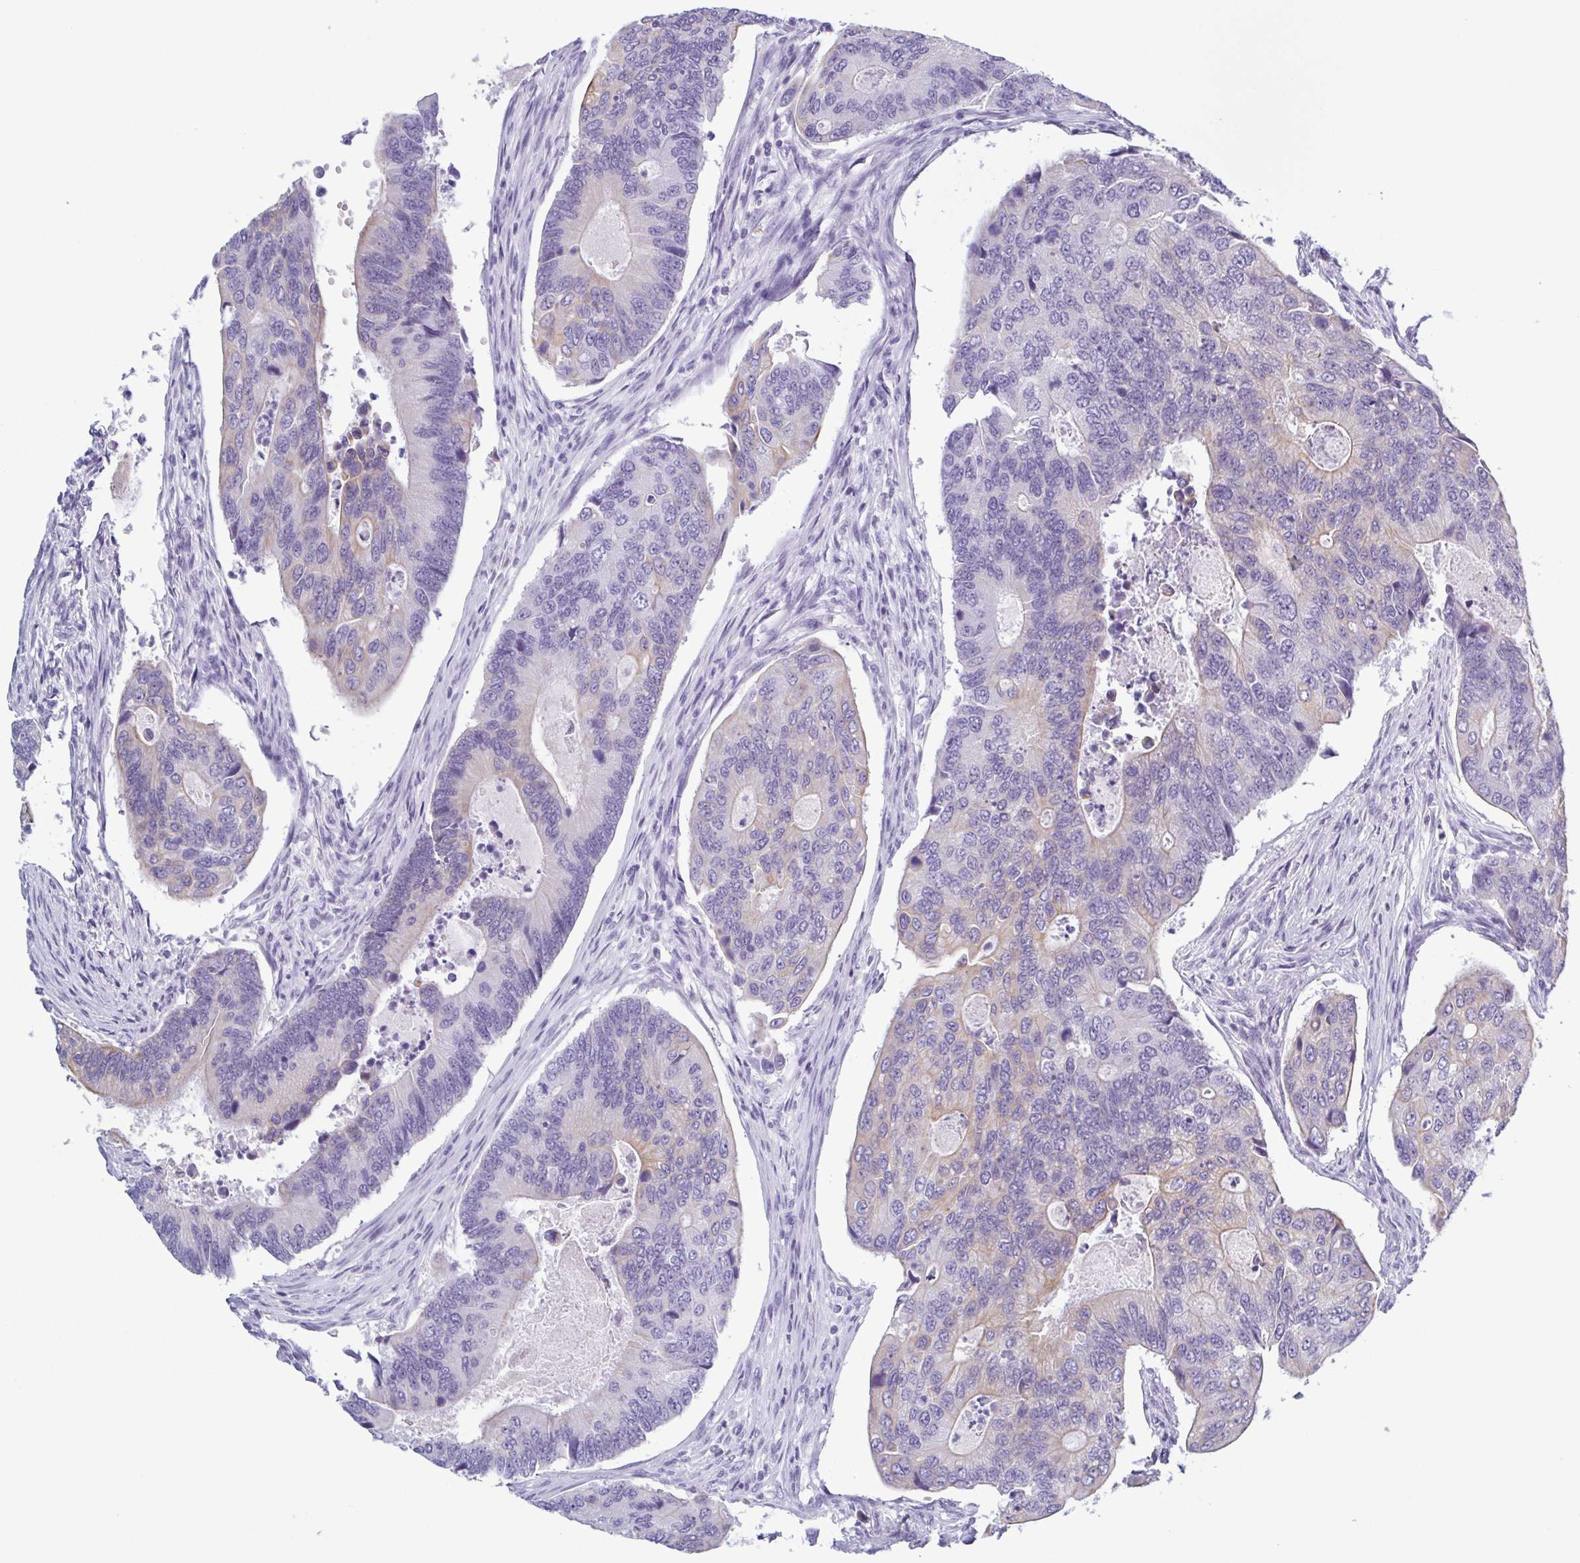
{"staining": {"intensity": "weak", "quantity": "<25%", "location": "cytoplasmic/membranous"}, "tissue": "colorectal cancer", "cell_type": "Tumor cells", "image_type": "cancer", "snomed": [{"axis": "morphology", "description": "Adenocarcinoma, NOS"}, {"axis": "topography", "description": "Colon"}], "caption": "Tumor cells are negative for protein expression in human colorectal cancer. (Stains: DAB (3,3'-diaminobenzidine) immunohistochemistry with hematoxylin counter stain, Microscopy: brightfield microscopy at high magnification).", "gene": "KRT10", "patient": {"sex": "female", "age": 67}}